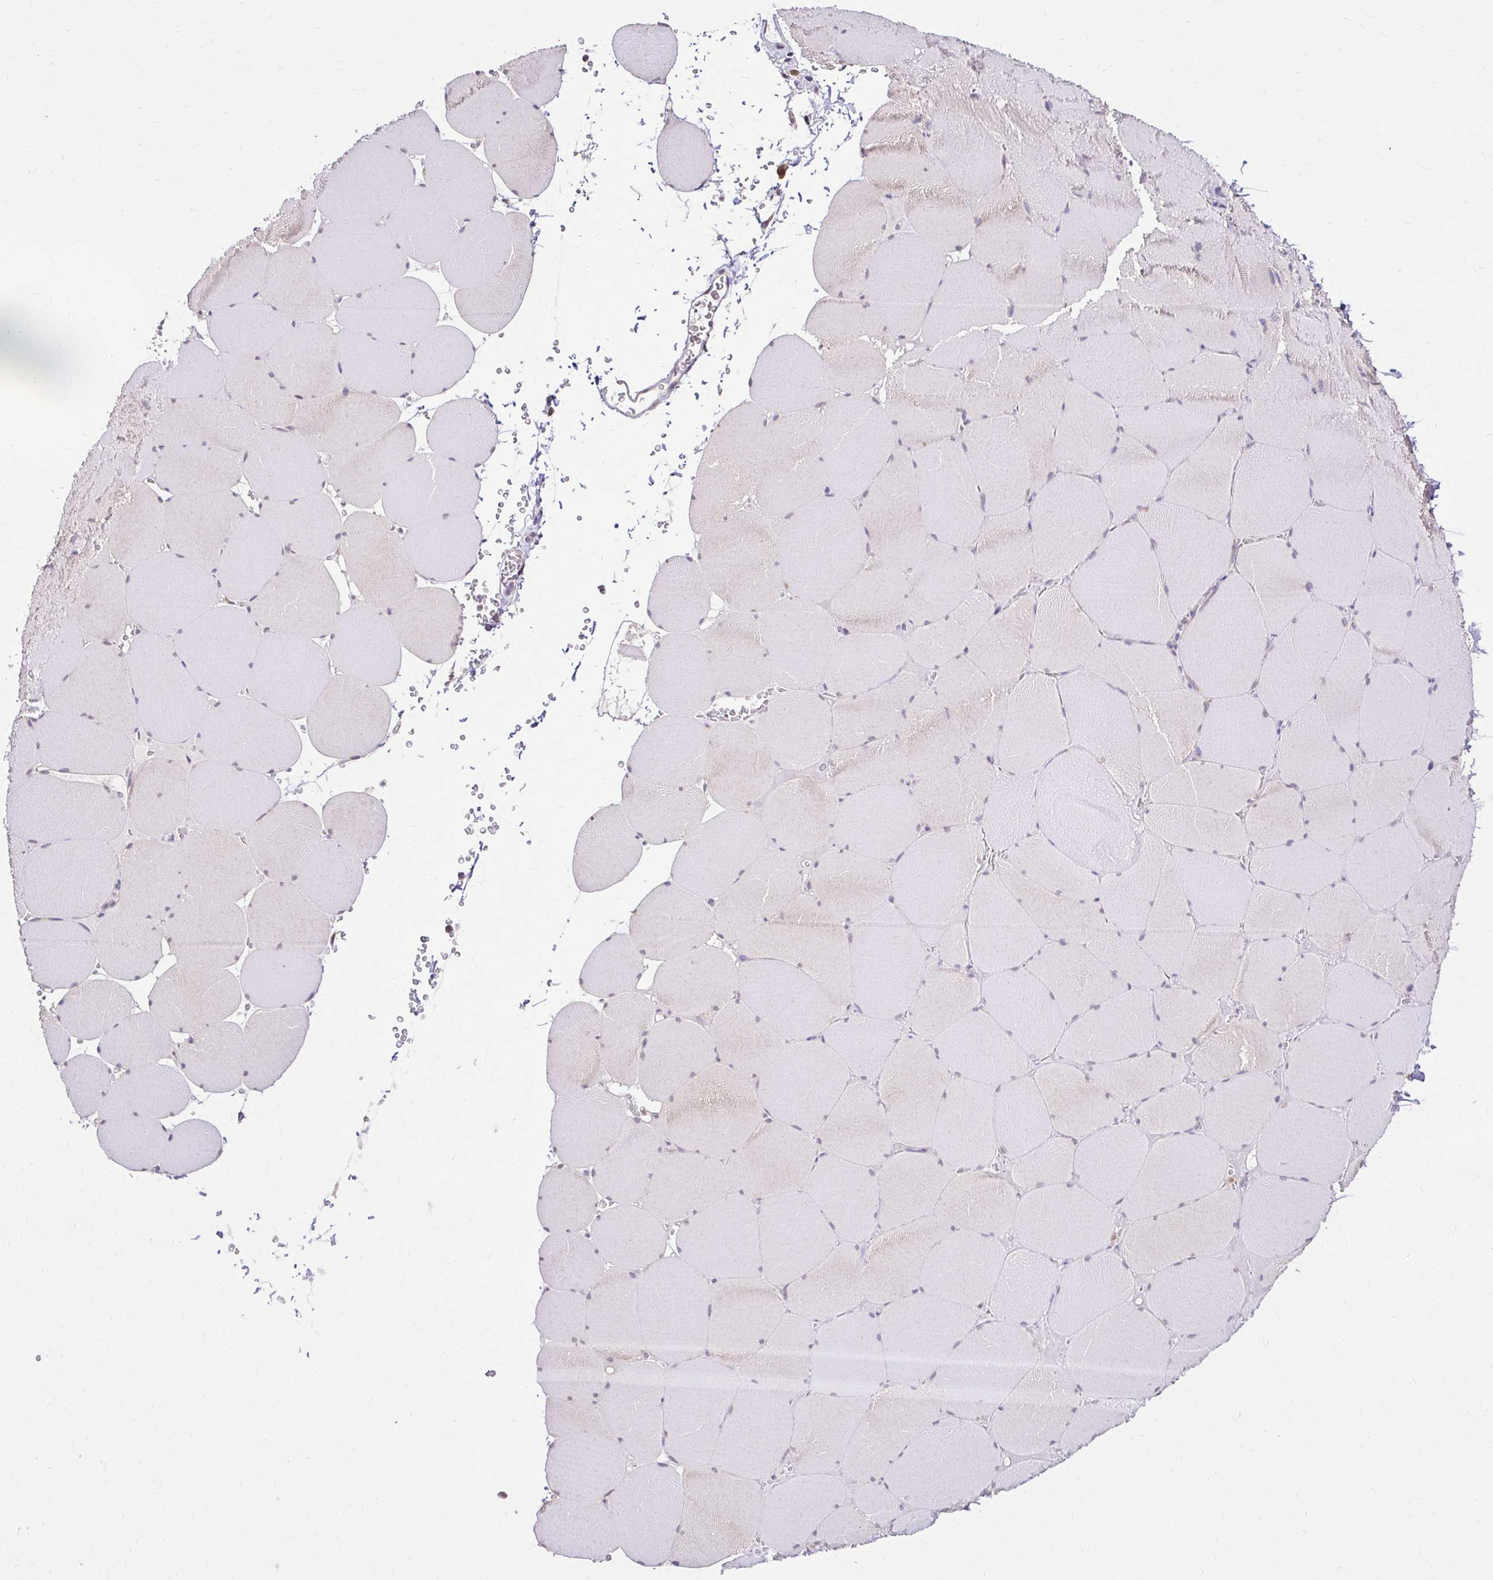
{"staining": {"intensity": "negative", "quantity": "none", "location": "none"}, "tissue": "skeletal muscle", "cell_type": "Myocytes", "image_type": "normal", "snomed": [{"axis": "morphology", "description": "Normal tissue, NOS"}, {"axis": "topography", "description": "Skeletal muscle"}, {"axis": "topography", "description": "Head-Neck"}], "caption": "An immunohistochemistry micrograph of normal skeletal muscle is shown. There is no staining in myocytes of skeletal muscle.", "gene": "KIAA1210", "patient": {"sex": "male", "age": 66}}